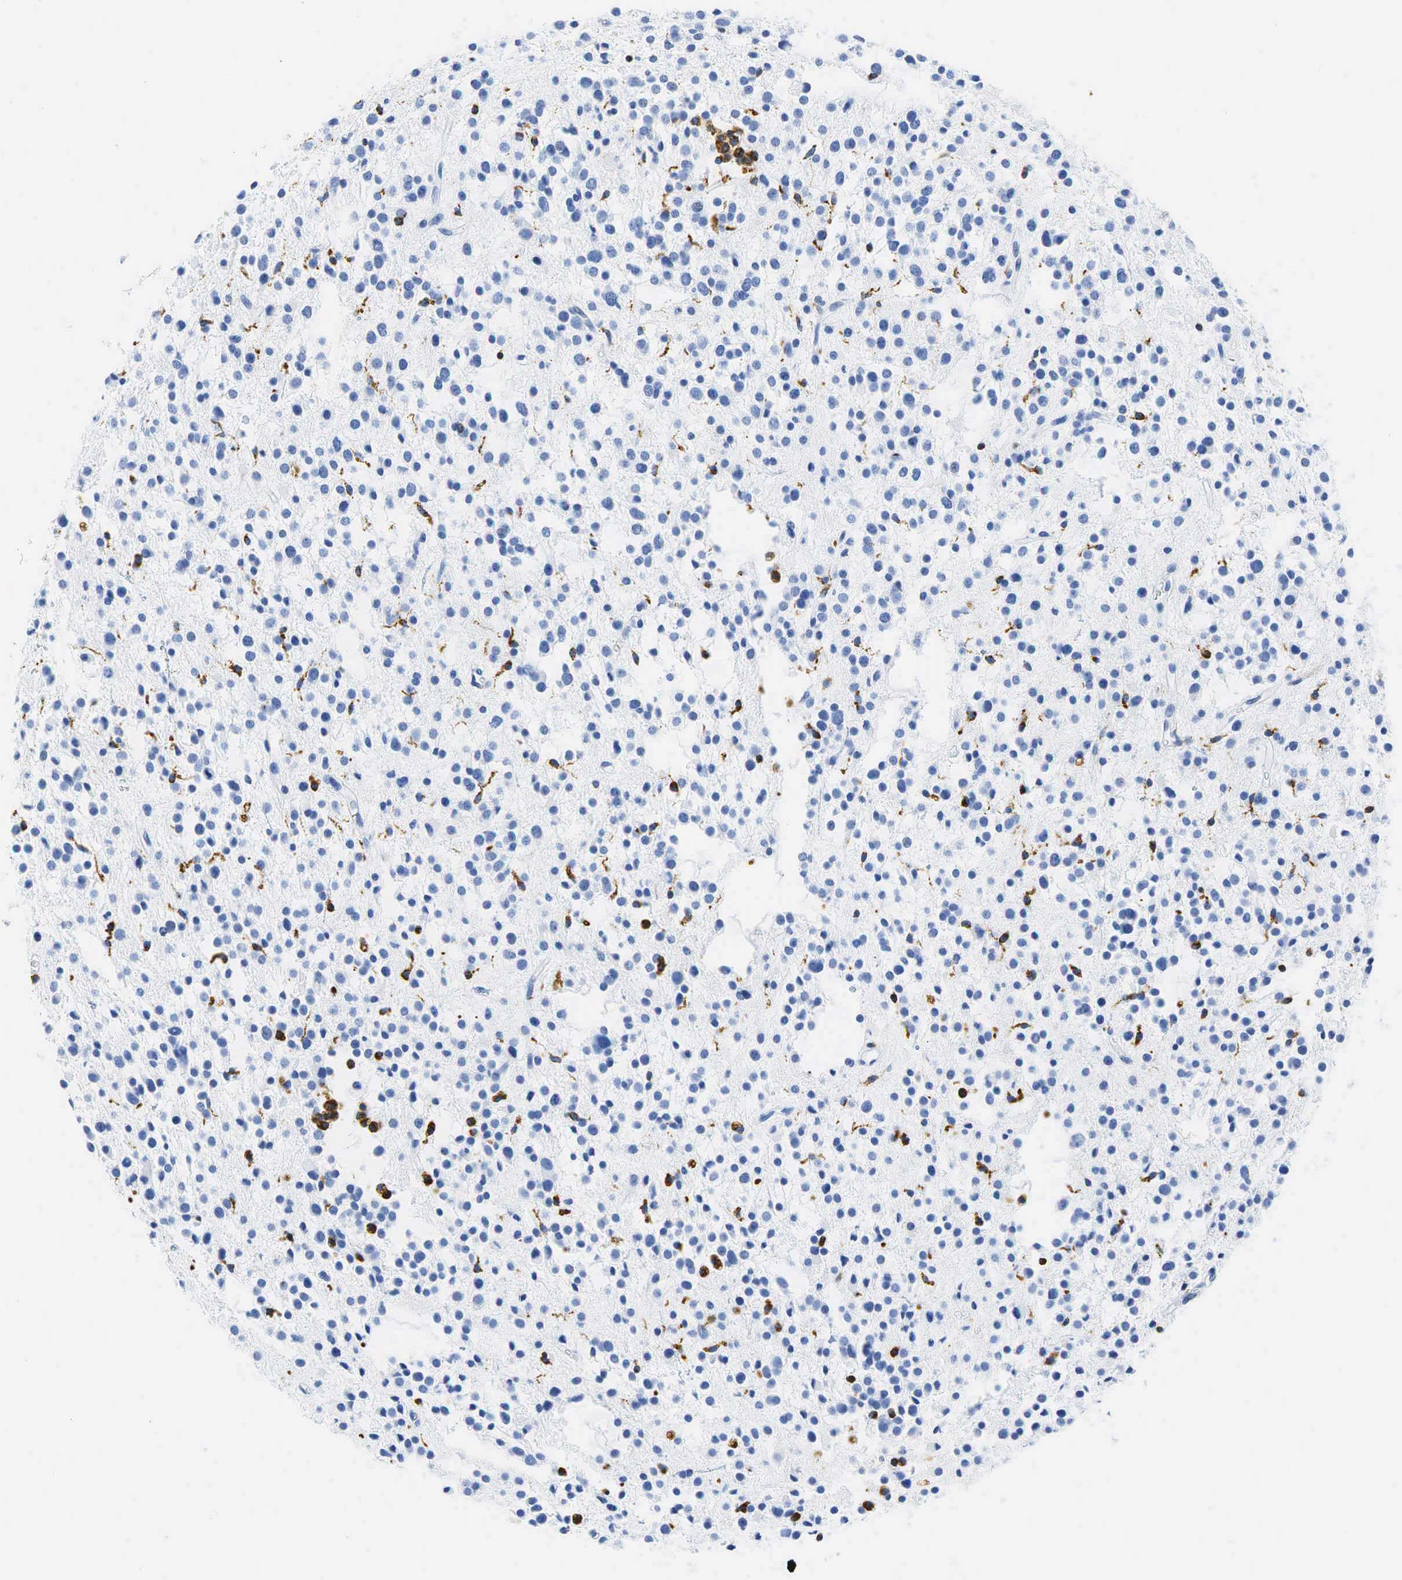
{"staining": {"intensity": "negative", "quantity": "none", "location": "none"}, "tissue": "glioma", "cell_type": "Tumor cells", "image_type": "cancer", "snomed": [{"axis": "morphology", "description": "Glioma, malignant, Low grade"}, {"axis": "topography", "description": "Brain"}], "caption": "This is an IHC image of human malignant glioma (low-grade). There is no staining in tumor cells.", "gene": "CD68", "patient": {"sex": "female", "age": 36}}